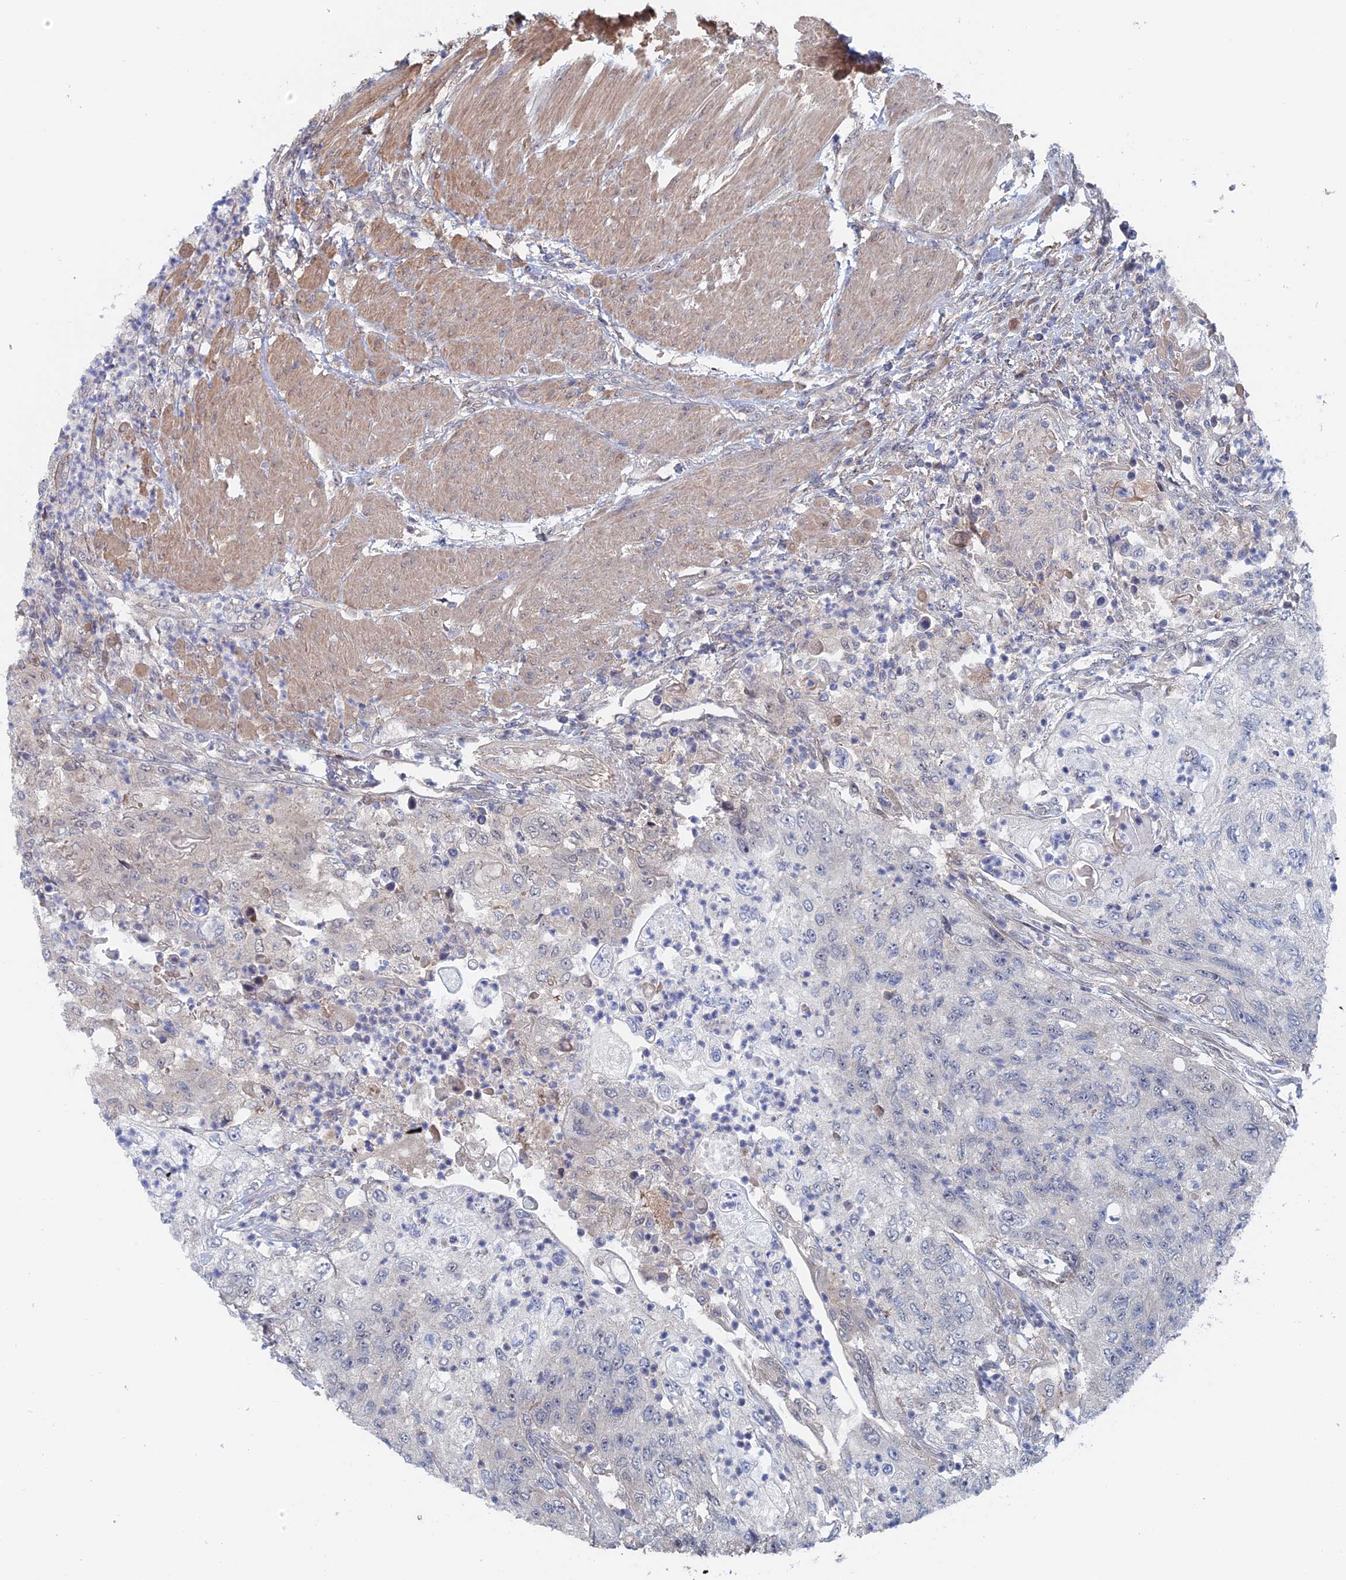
{"staining": {"intensity": "negative", "quantity": "none", "location": "none"}, "tissue": "urothelial cancer", "cell_type": "Tumor cells", "image_type": "cancer", "snomed": [{"axis": "morphology", "description": "Urothelial carcinoma, High grade"}, {"axis": "topography", "description": "Urinary bladder"}], "caption": "There is no significant positivity in tumor cells of high-grade urothelial carcinoma. (DAB (3,3'-diaminobenzidine) immunohistochemistry, high magnification).", "gene": "ELOVL6", "patient": {"sex": "female", "age": 60}}